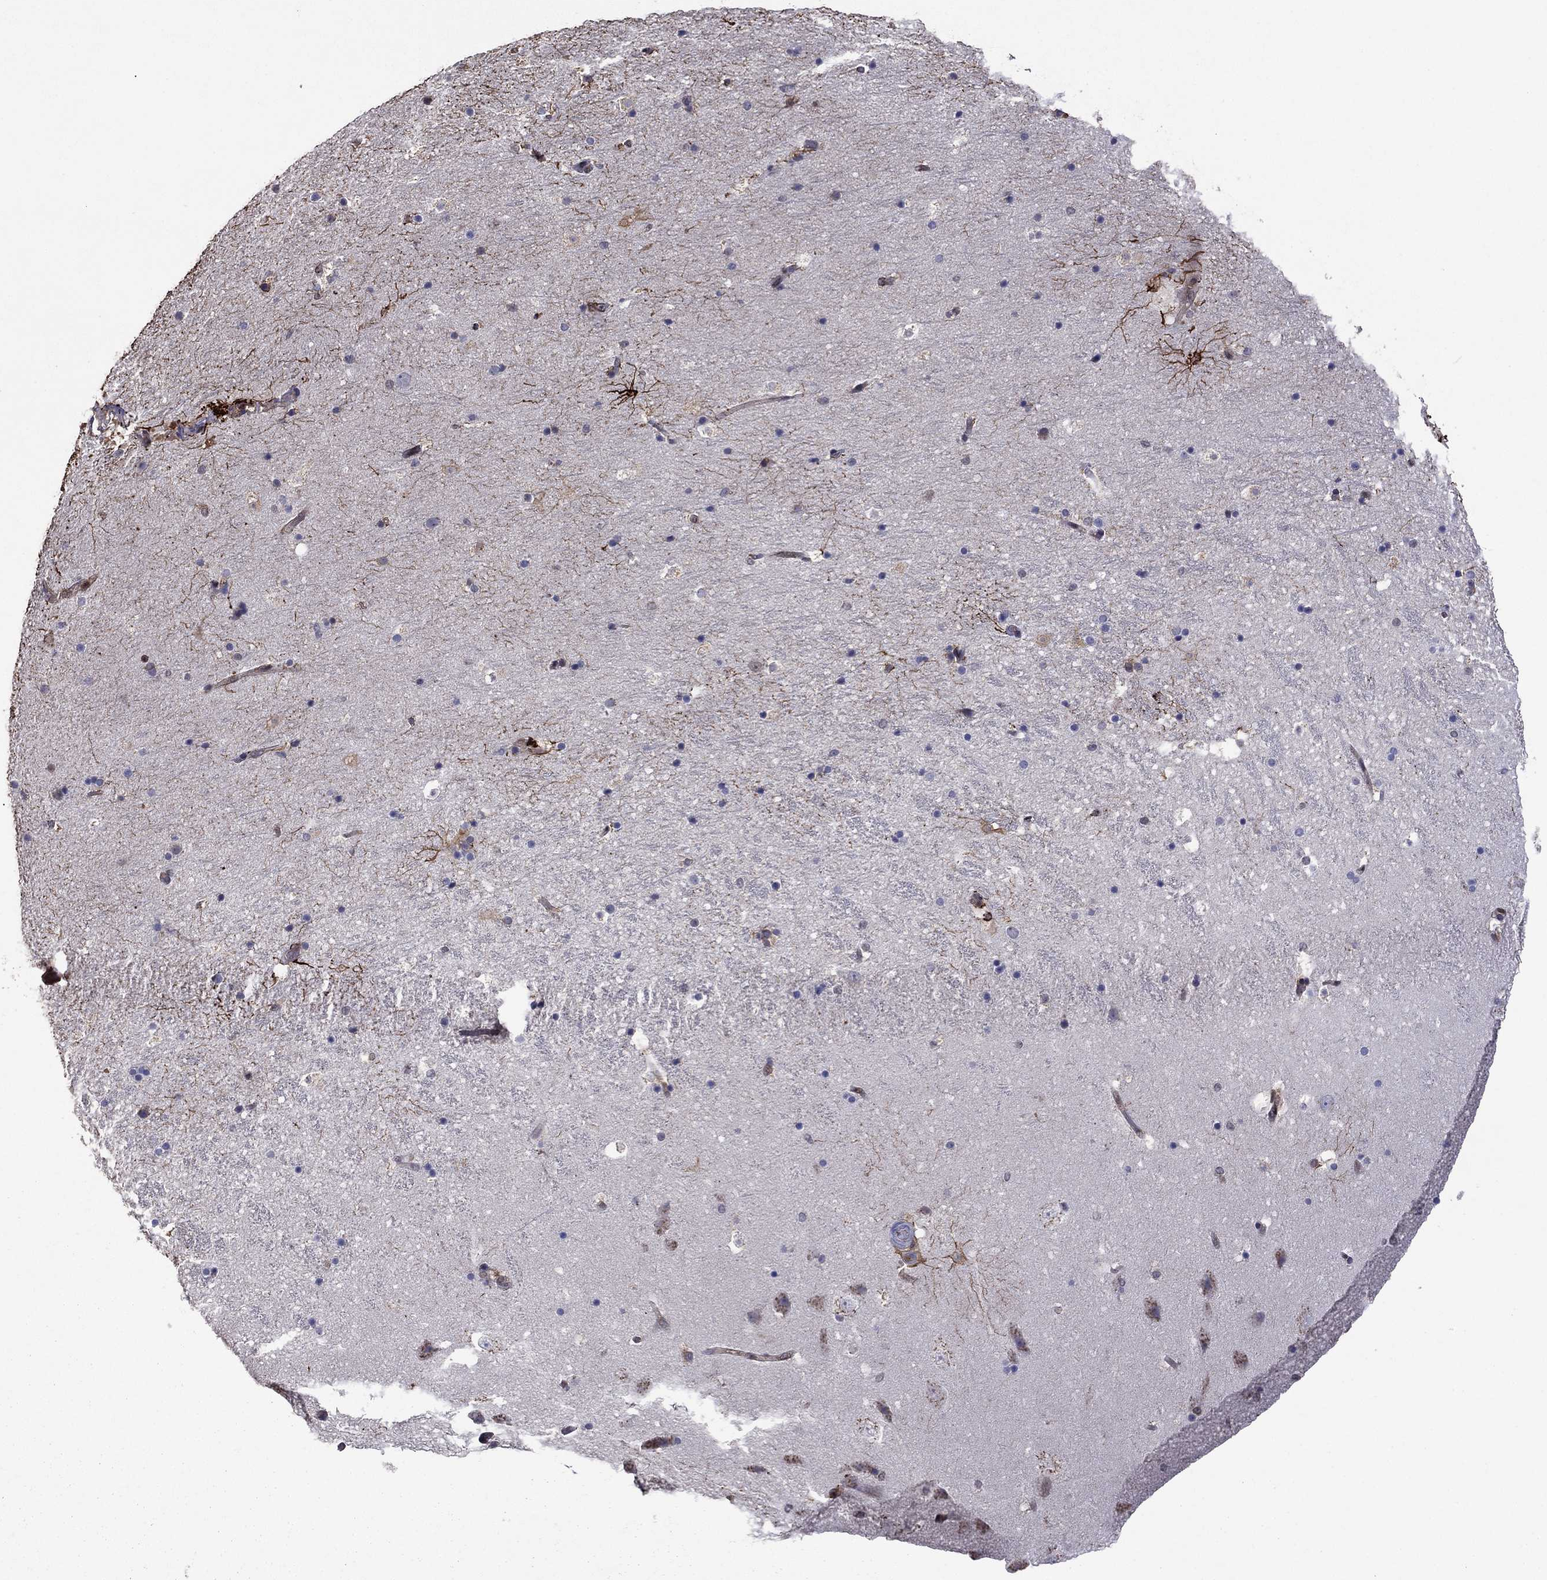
{"staining": {"intensity": "strong", "quantity": "<25%", "location": "cytoplasmic/membranous"}, "tissue": "hippocampus", "cell_type": "Glial cells", "image_type": "normal", "snomed": [{"axis": "morphology", "description": "Normal tissue, NOS"}, {"axis": "topography", "description": "Hippocampus"}], "caption": "Hippocampus stained with DAB (3,3'-diaminobenzidine) IHC displays medium levels of strong cytoplasmic/membranous staining in approximately <25% of glial cells.", "gene": "APPBP2", "patient": {"sex": "male", "age": 51}}